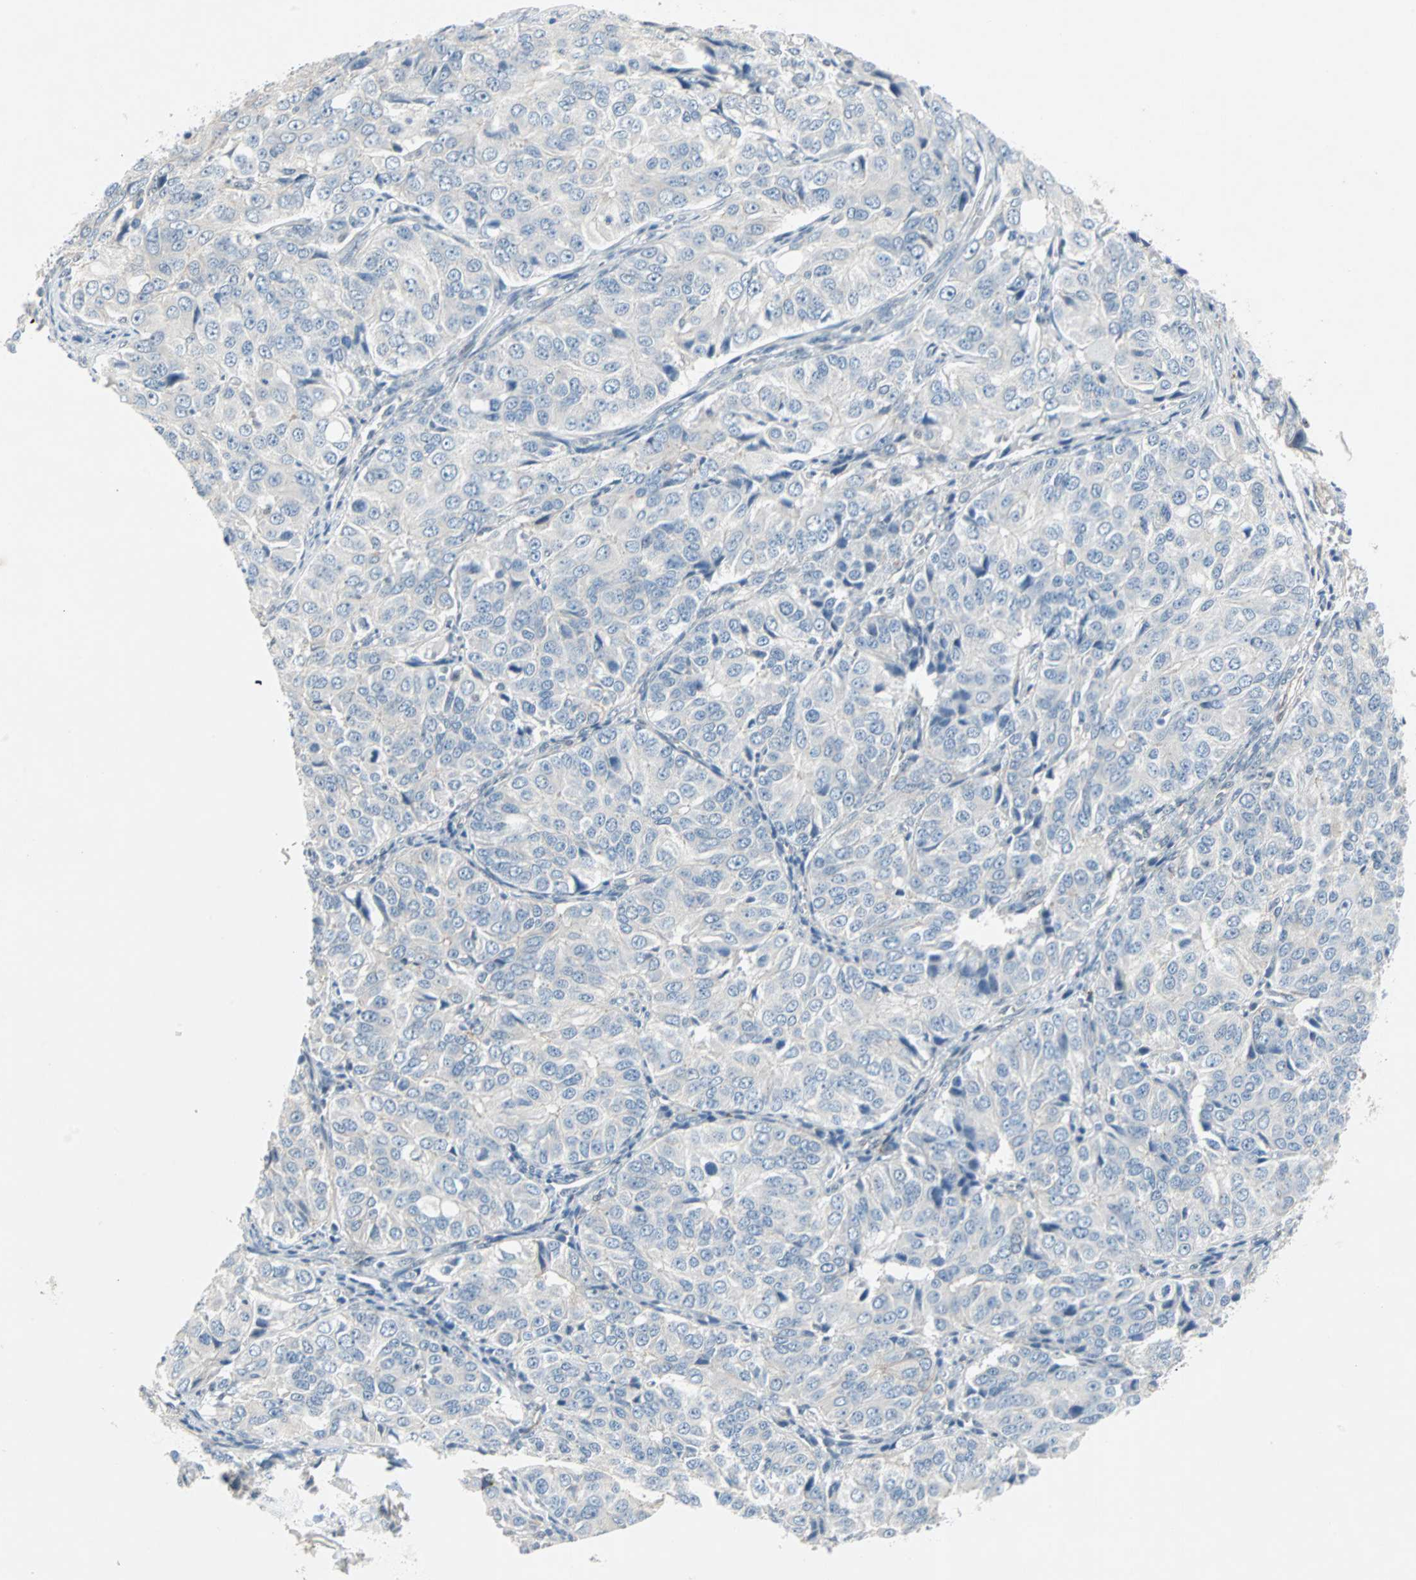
{"staining": {"intensity": "negative", "quantity": "none", "location": "none"}, "tissue": "ovarian cancer", "cell_type": "Tumor cells", "image_type": "cancer", "snomed": [{"axis": "morphology", "description": "Carcinoma, endometroid"}, {"axis": "topography", "description": "Ovary"}], "caption": "Ovarian endometroid carcinoma stained for a protein using IHC demonstrates no staining tumor cells.", "gene": "CAND2", "patient": {"sex": "female", "age": 51}}